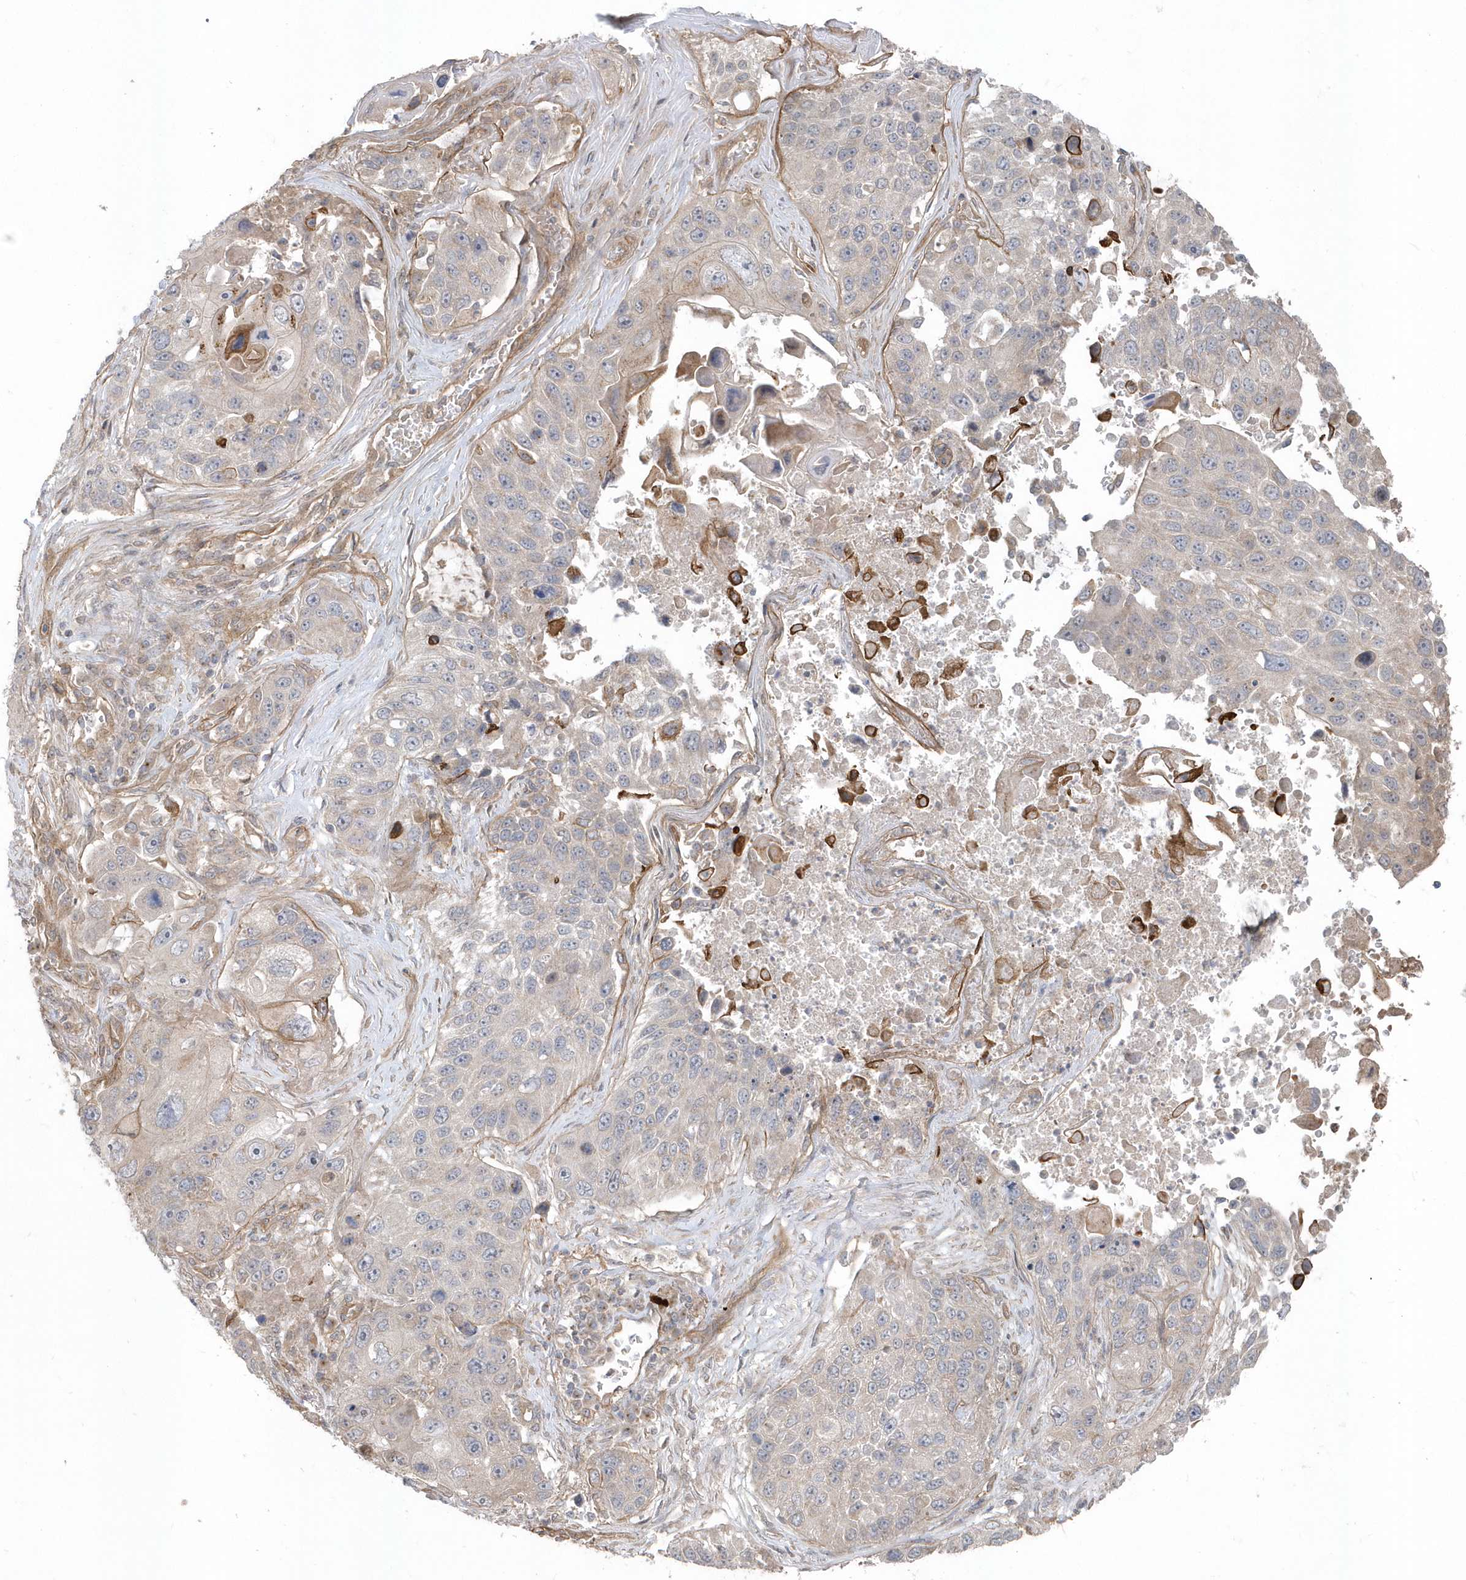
{"staining": {"intensity": "negative", "quantity": "none", "location": "none"}, "tissue": "lung cancer", "cell_type": "Tumor cells", "image_type": "cancer", "snomed": [{"axis": "morphology", "description": "Squamous cell carcinoma, NOS"}, {"axis": "topography", "description": "Lung"}], "caption": "Immunohistochemistry of lung cancer (squamous cell carcinoma) shows no expression in tumor cells. (DAB immunohistochemistry, high magnification).", "gene": "ACTR1A", "patient": {"sex": "male", "age": 61}}